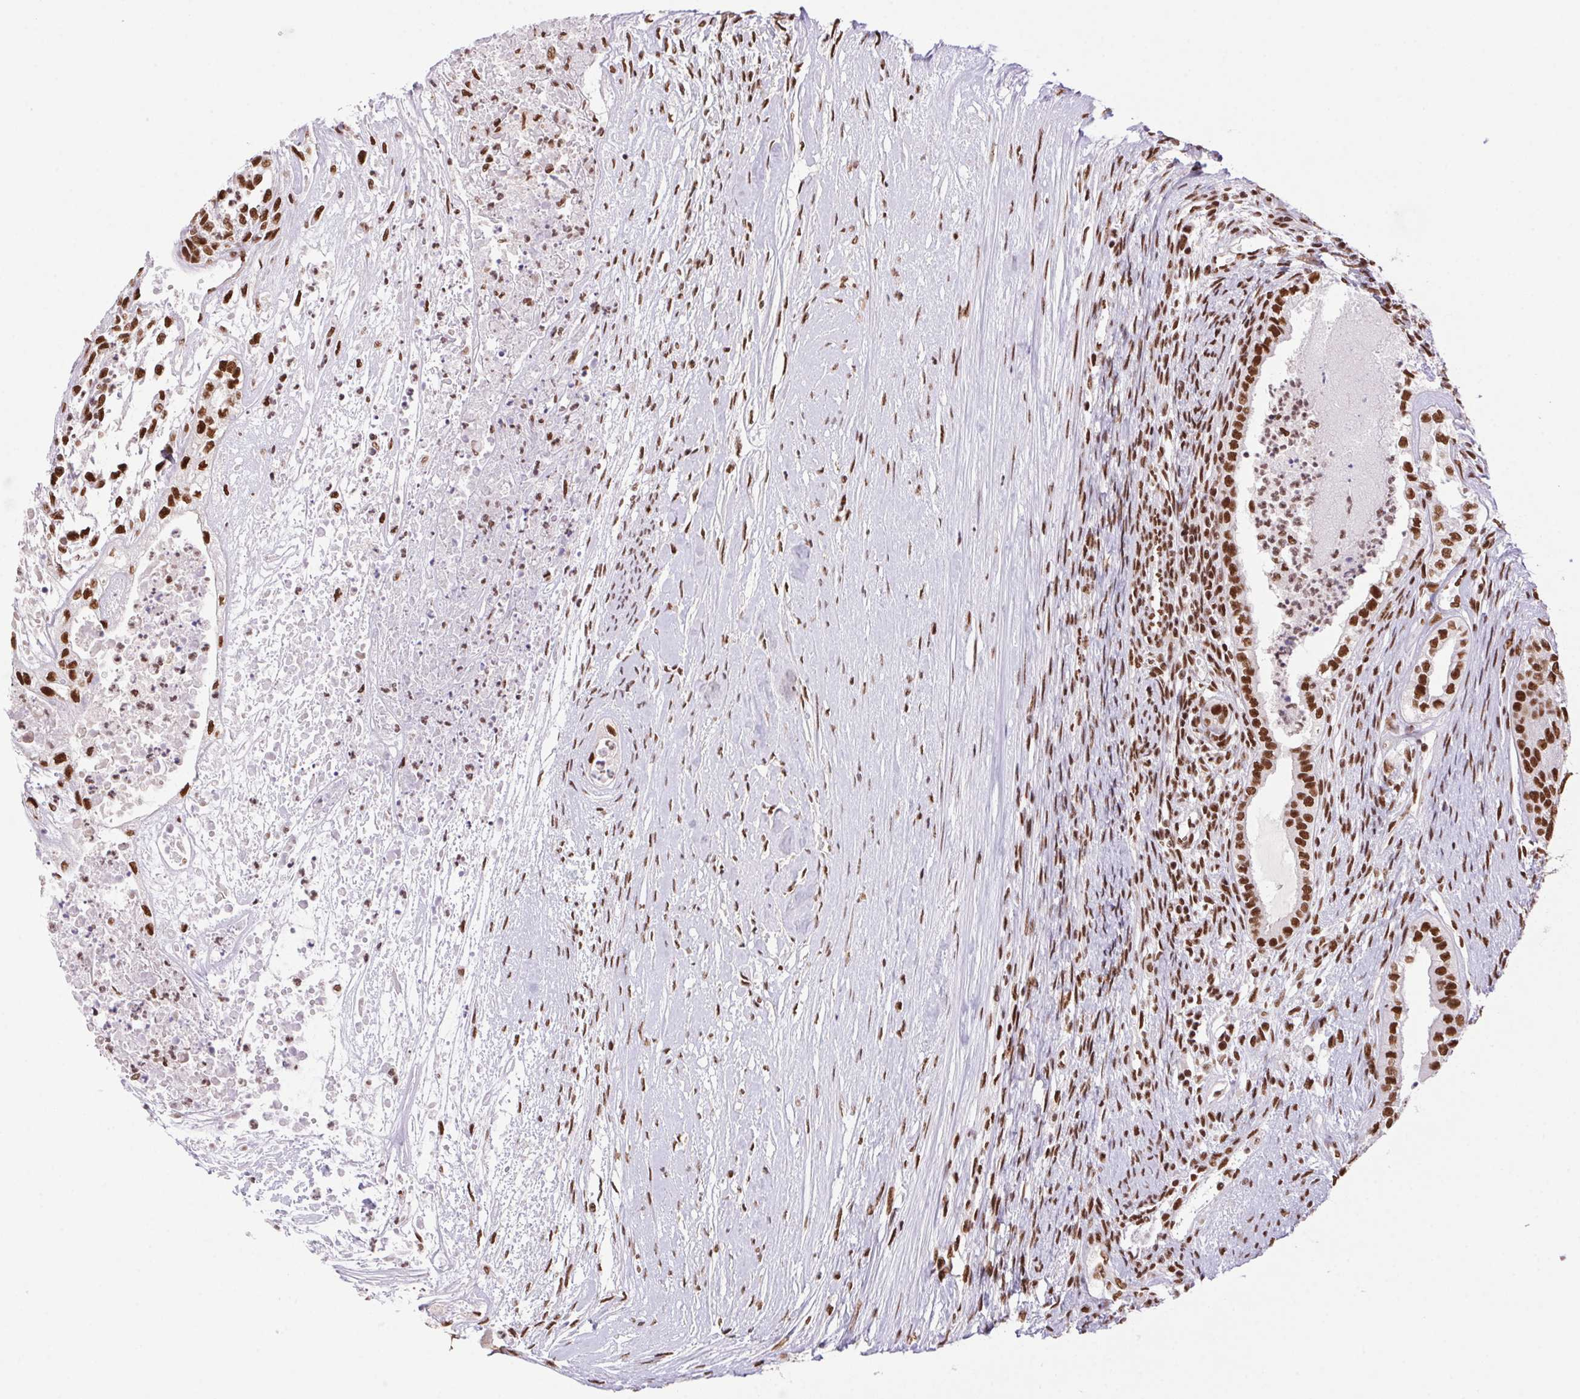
{"staining": {"intensity": "strong", "quantity": ">75%", "location": "nuclear"}, "tissue": "testis cancer", "cell_type": "Tumor cells", "image_type": "cancer", "snomed": [{"axis": "morphology", "description": "Carcinoma, Embryonal, NOS"}, {"axis": "topography", "description": "Testis"}], "caption": "Approximately >75% of tumor cells in human embryonal carcinoma (testis) demonstrate strong nuclear protein positivity as visualized by brown immunohistochemical staining.", "gene": "ZNF207", "patient": {"sex": "male", "age": 37}}